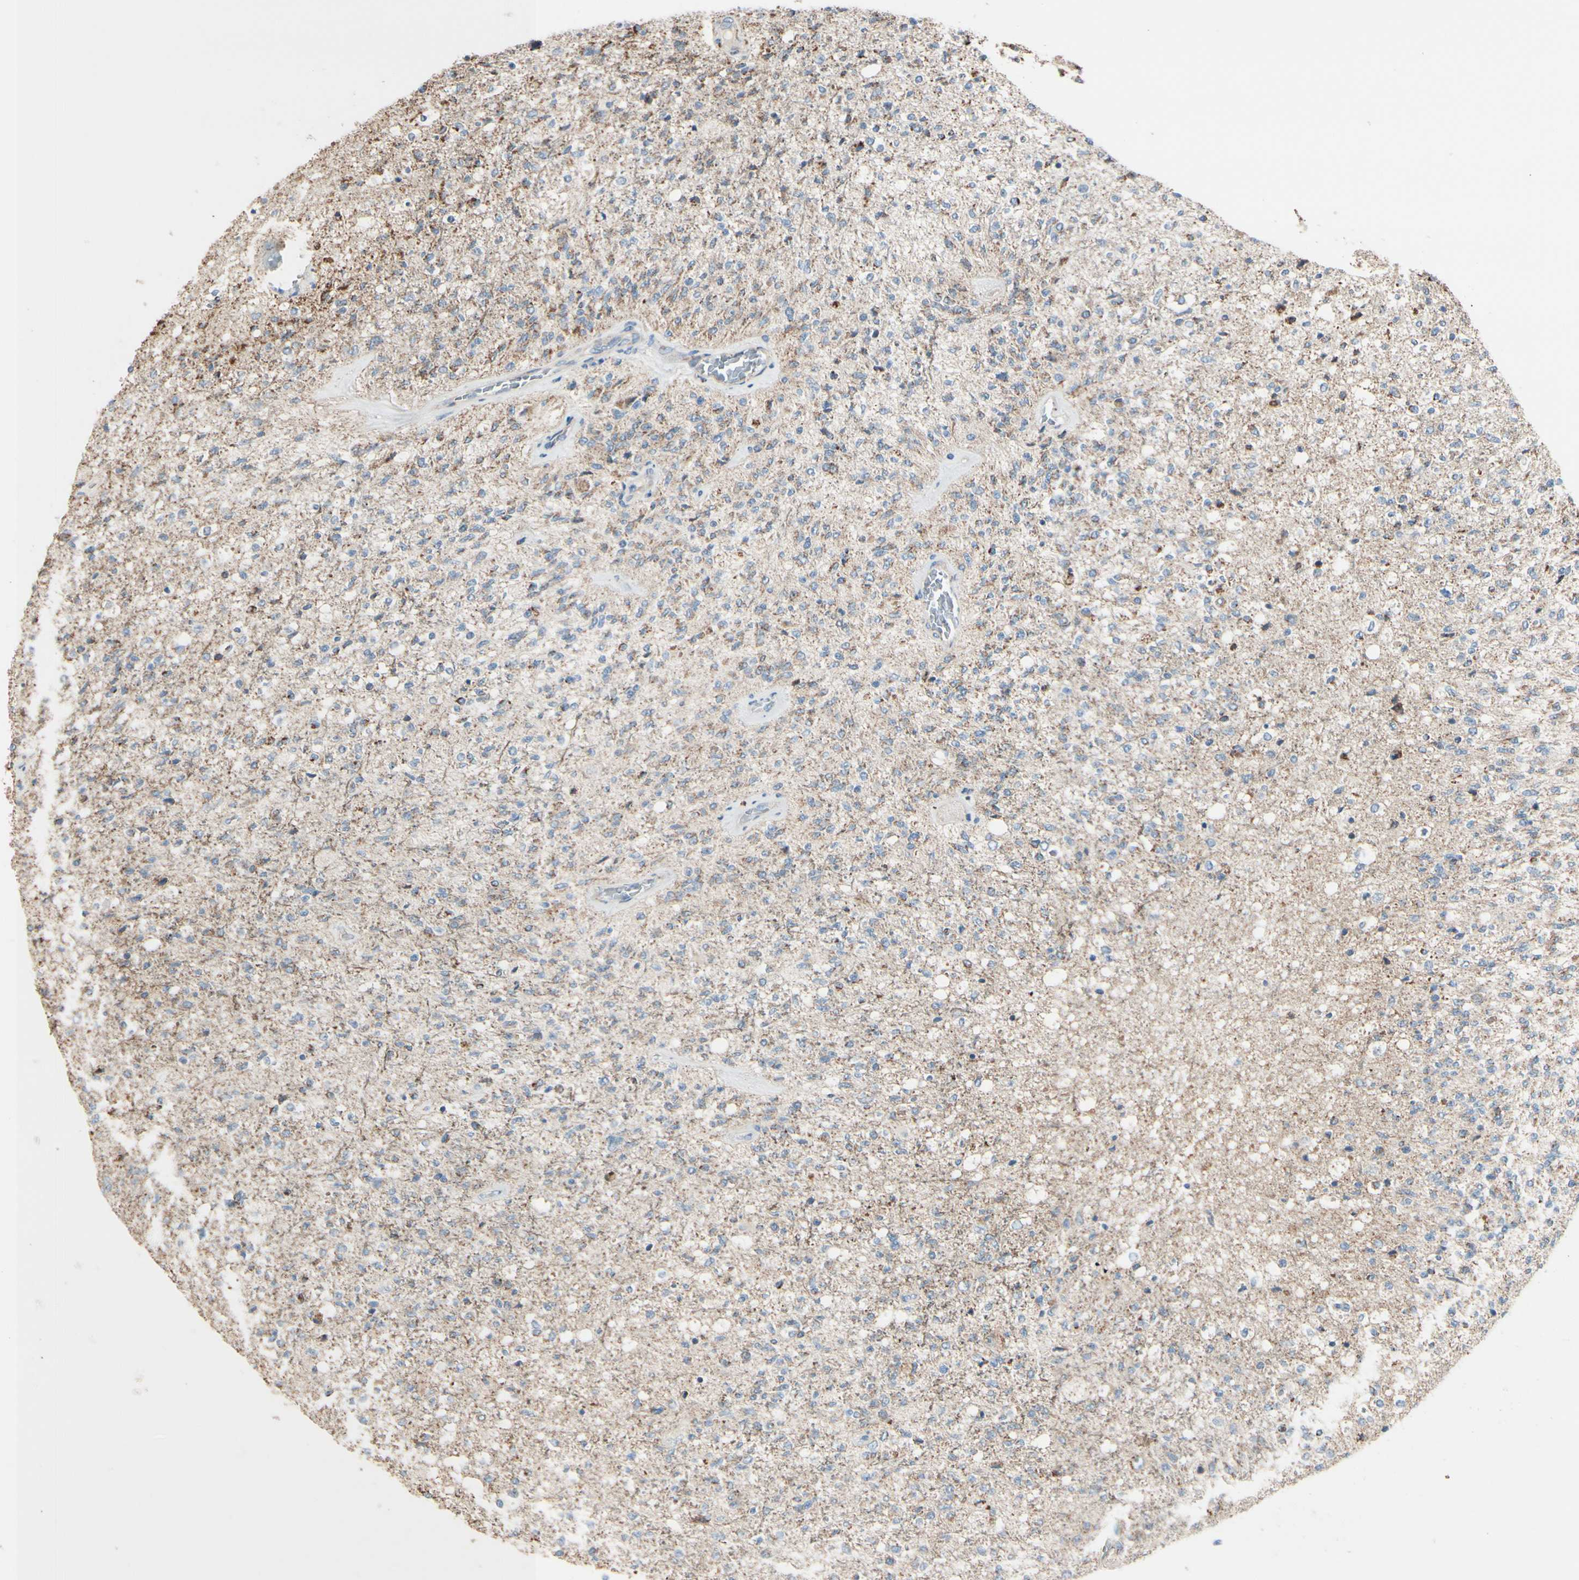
{"staining": {"intensity": "moderate", "quantity": "25%-75%", "location": "cytoplasmic/membranous"}, "tissue": "glioma", "cell_type": "Tumor cells", "image_type": "cancer", "snomed": [{"axis": "morphology", "description": "Normal tissue, NOS"}, {"axis": "morphology", "description": "Glioma, malignant, High grade"}, {"axis": "topography", "description": "Cerebral cortex"}], "caption": "Approximately 25%-75% of tumor cells in malignant glioma (high-grade) show moderate cytoplasmic/membranous protein staining as visualized by brown immunohistochemical staining.", "gene": "EPHA3", "patient": {"sex": "male", "age": 77}}